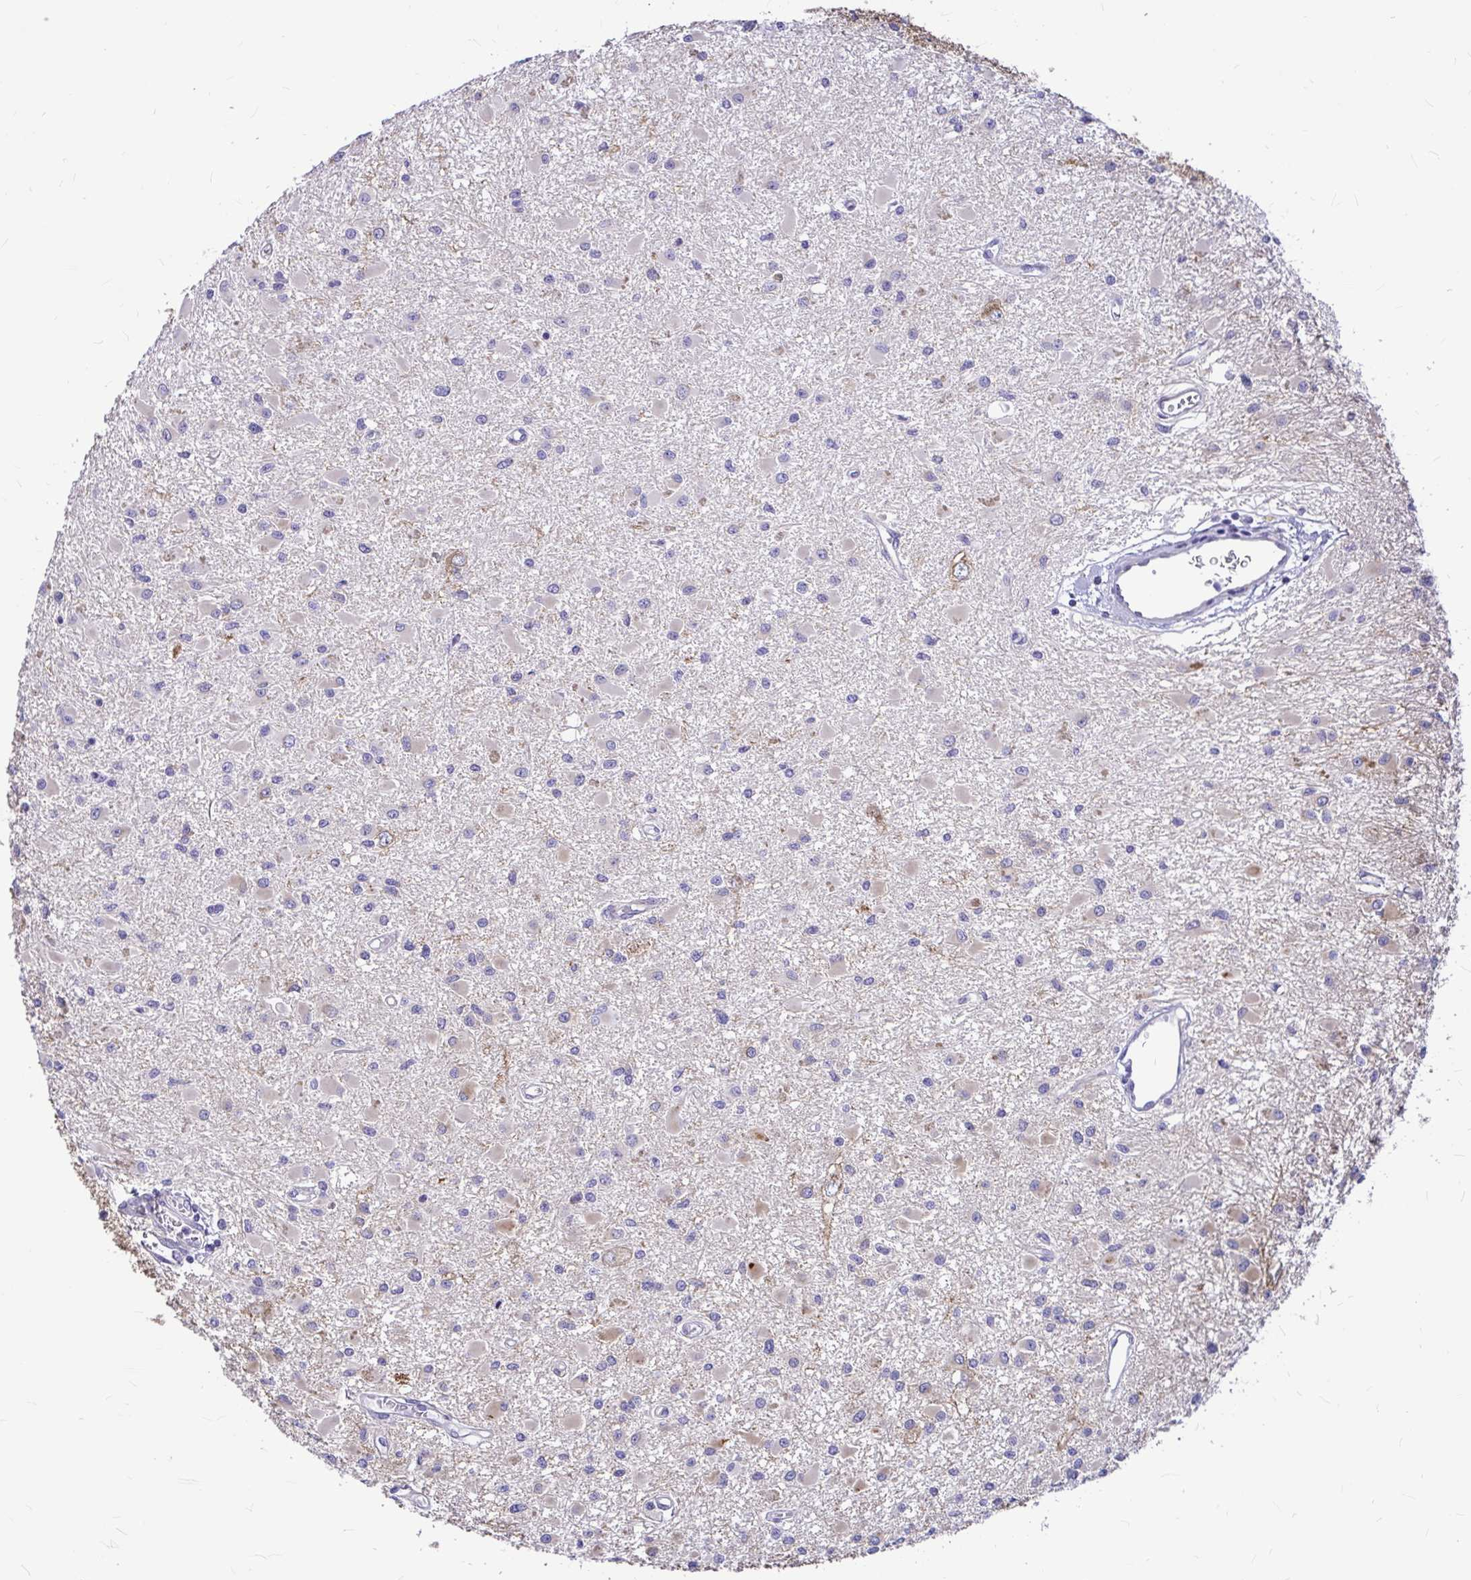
{"staining": {"intensity": "weak", "quantity": "<25%", "location": "cytoplasmic/membranous"}, "tissue": "glioma", "cell_type": "Tumor cells", "image_type": "cancer", "snomed": [{"axis": "morphology", "description": "Glioma, malignant, High grade"}, {"axis": "topography", "description": "Brain"}], "caption": "Protein analysis of glioma shows no significant positivity in tumor cells.", "gene": "GABBR2", "patient": {"sex": "male", "age": 54}}